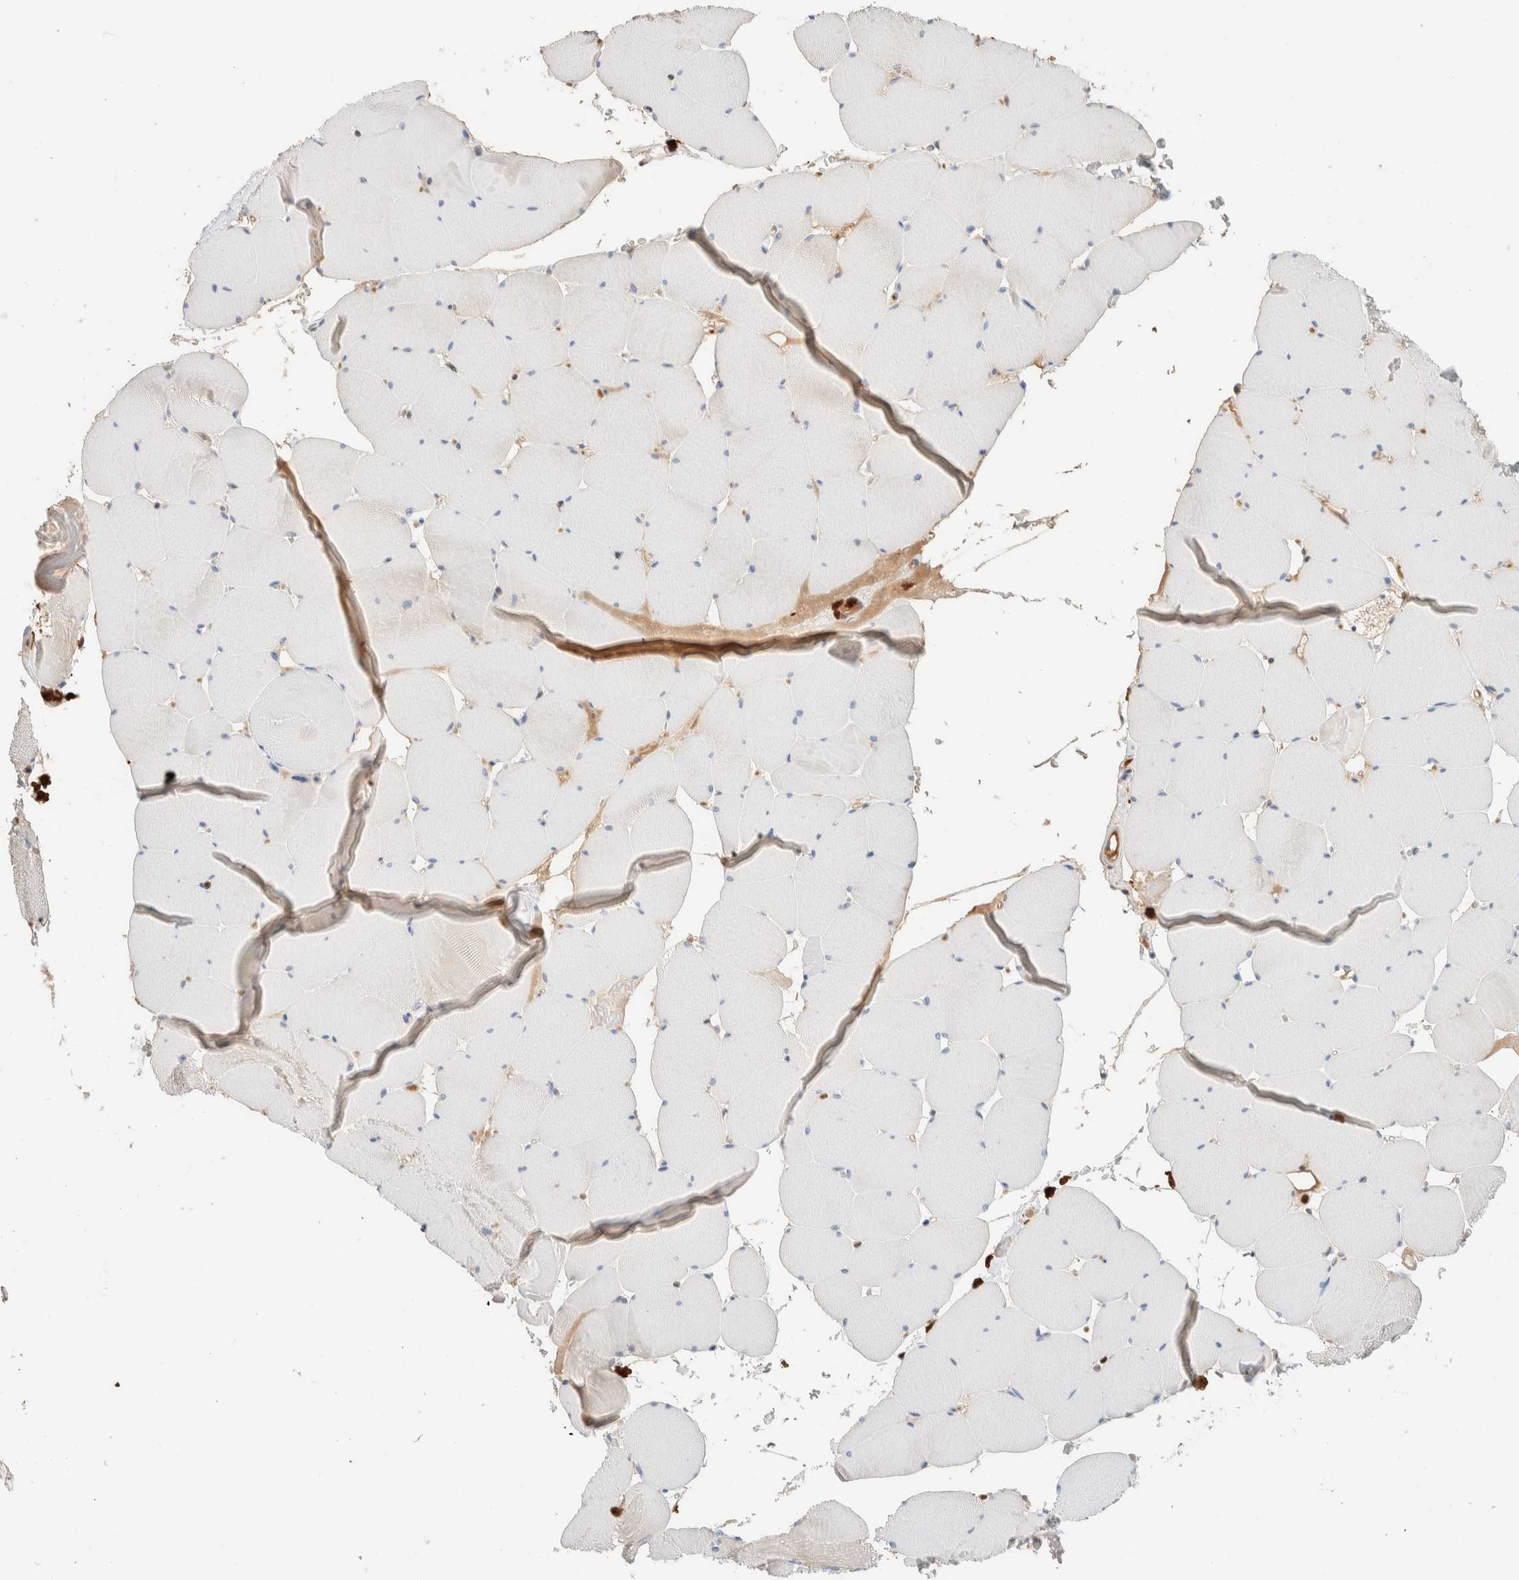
{"staining": {"intensity": "negative", "quantity": "none", "location": "none"}, "tissue": "skeletal muscle", "cell_type": "Myocytes", "image_type": "normal", "snomed": [{"axis": "morphology", "description": "Normal tissue, NOS"}, {"axis": "topography", "description": "Skeletal muscle"}], "caption": "Protein analysis of benign skeletal muscle exhibits no significant expression in myocytes. (DAB immunohistochemistry (IHC), high magnification).", "gene": "SETD4", "patient": {"sex": "male", "age": 62}}